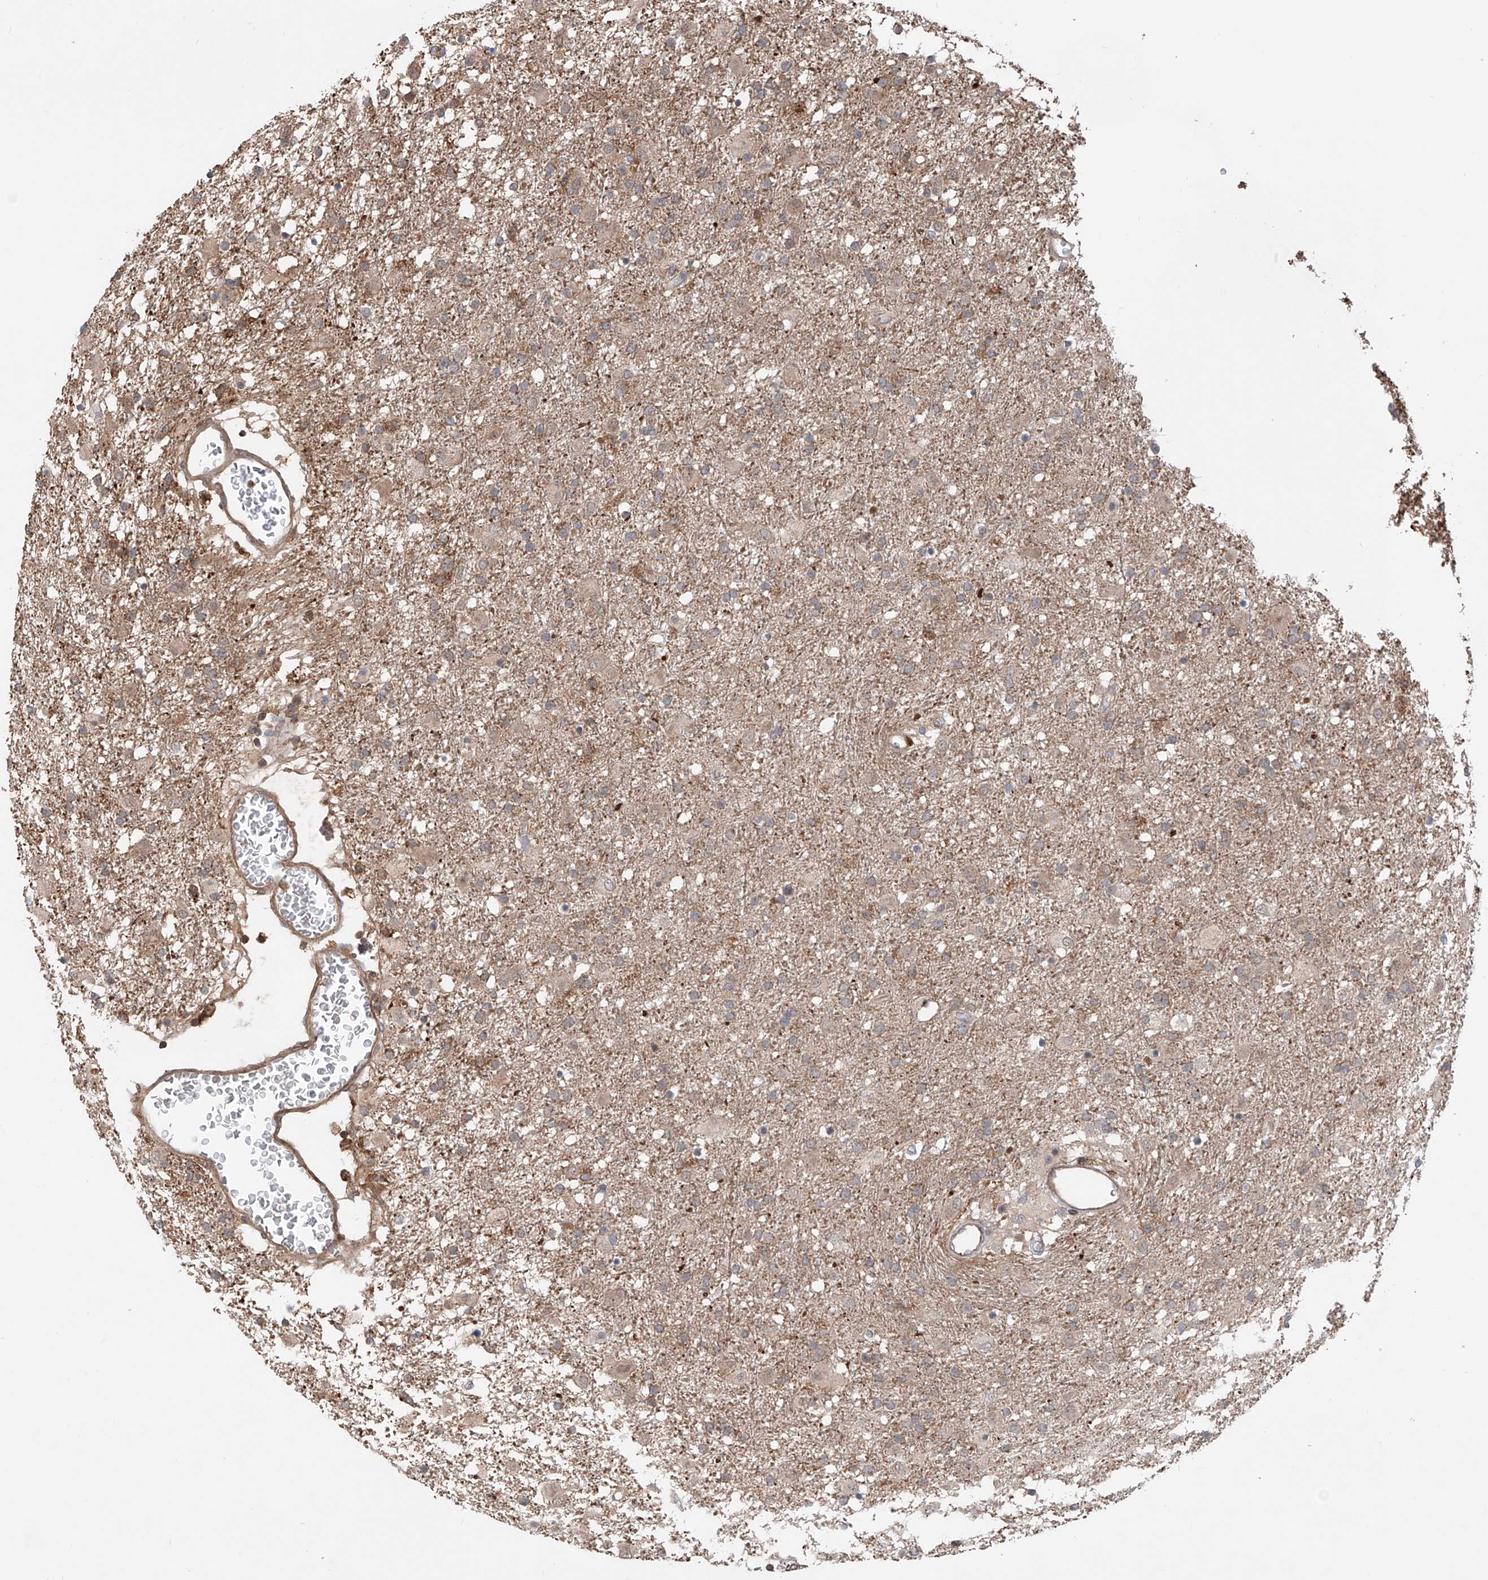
{"staining": {"intensity": "weak", "quantity": "<25%", "location": "cytoplasmic/membranous"}, "tissue": "glioma", "cell_type": "Tumor cells", "image_type": "cancer", "snomed": [{"axis": "morphology", "description": "Glioma, malignant, Low grade"}, {"axis": "topography", "description": "Brain"}], "caption": "DAB (3,3'-diaminobenzidine) immunohistochemical staining of human glioma reveals no significant positivity in tumor cells.", "gene": "HOXC8", "patient": {"sex": "male", "age": 65}}